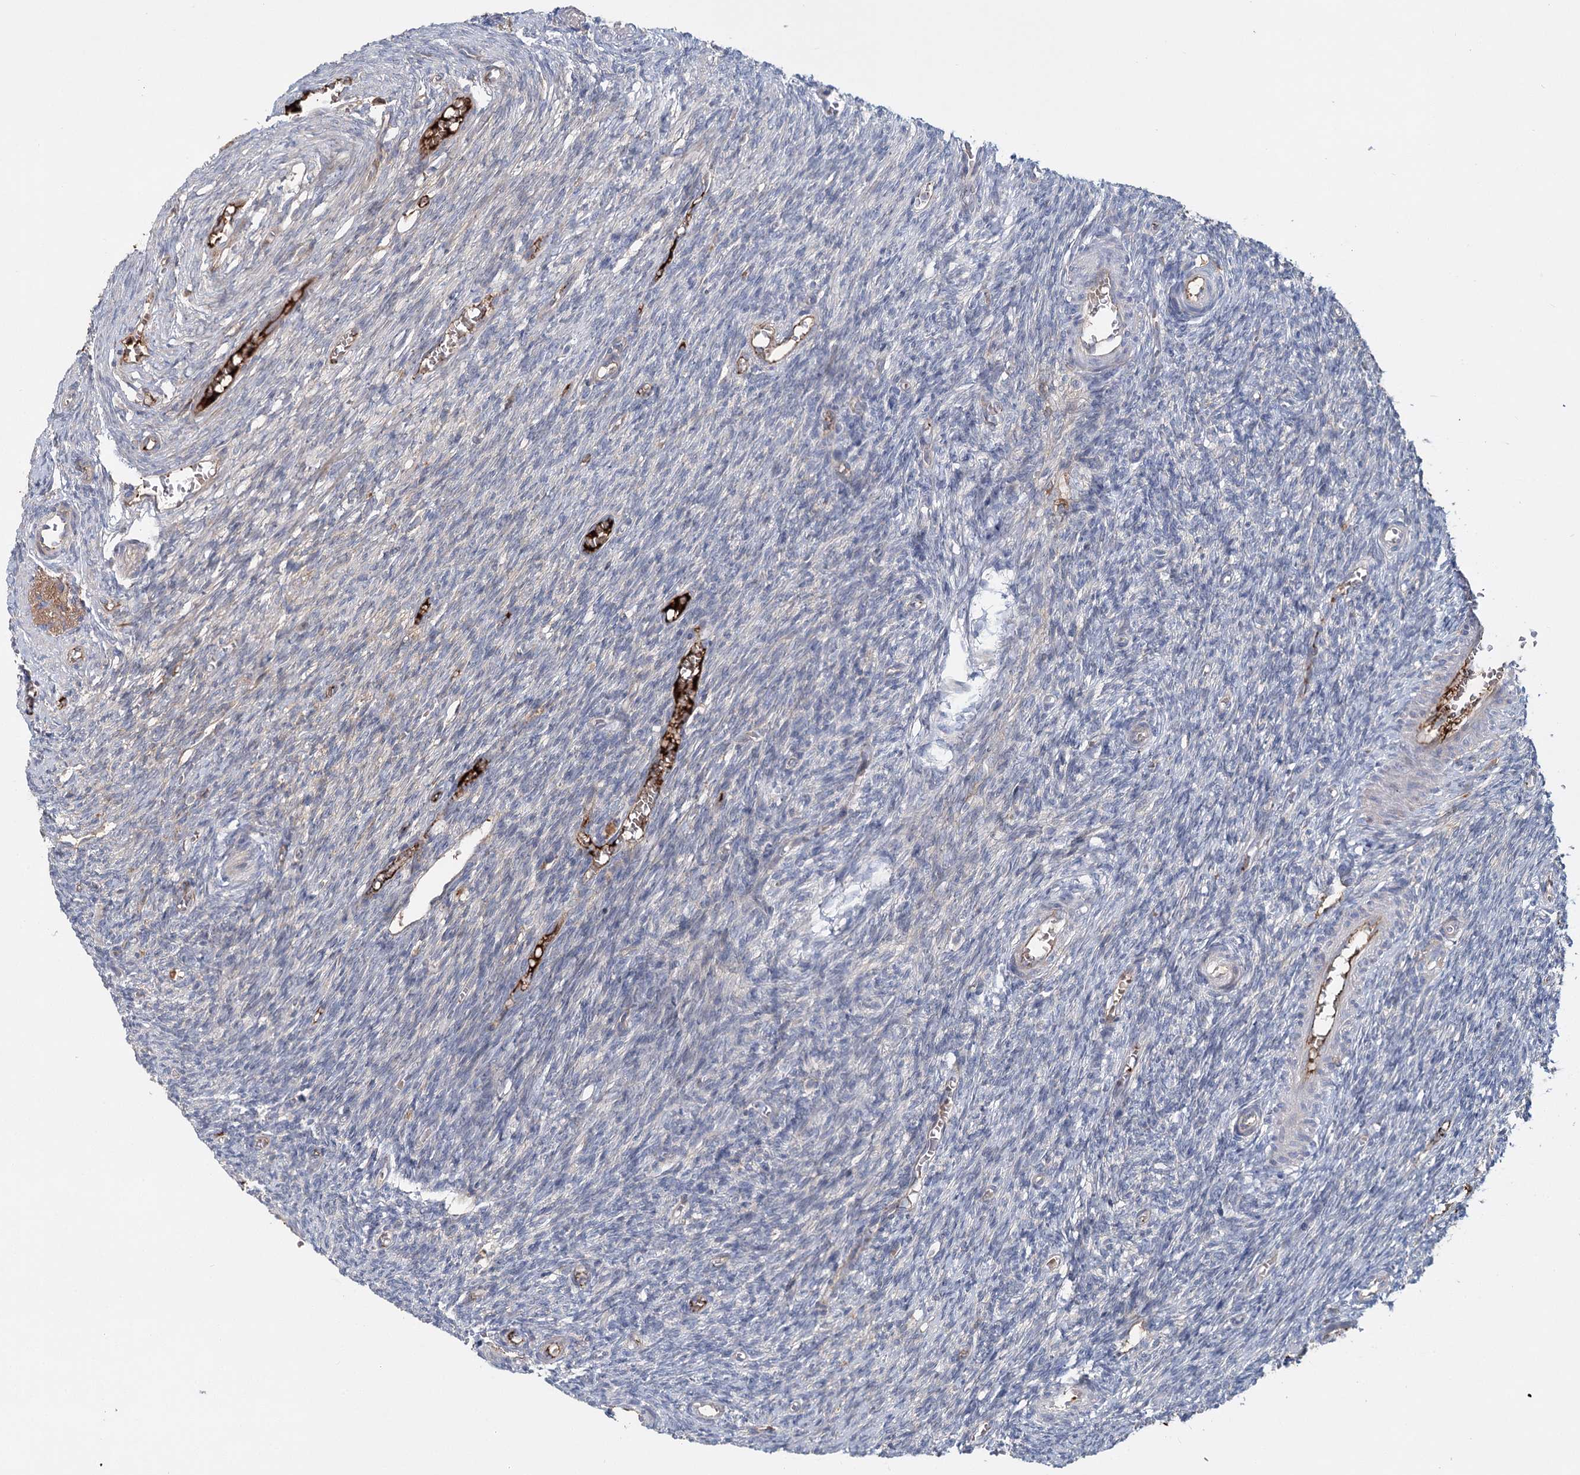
{"staining": {"intensity": "weak", "quantity": "<25%", "location": "cytoplasmic/membranous"}, "tissue": "ovary", "cell_type": "Ovarian stroma cells", "image_type": "normal", "snomed": [{"axis": "morphology", "description": "Normal tissue, NOS"}, {"axis": "topography", "description": "Ovary"}], "caption": "Micrograph shows no significant protein staining in ovarian stroma cells of unremarkable ovary.", "gene": "ALKBH8", "patient": {"sex": "female", "age": 27}}